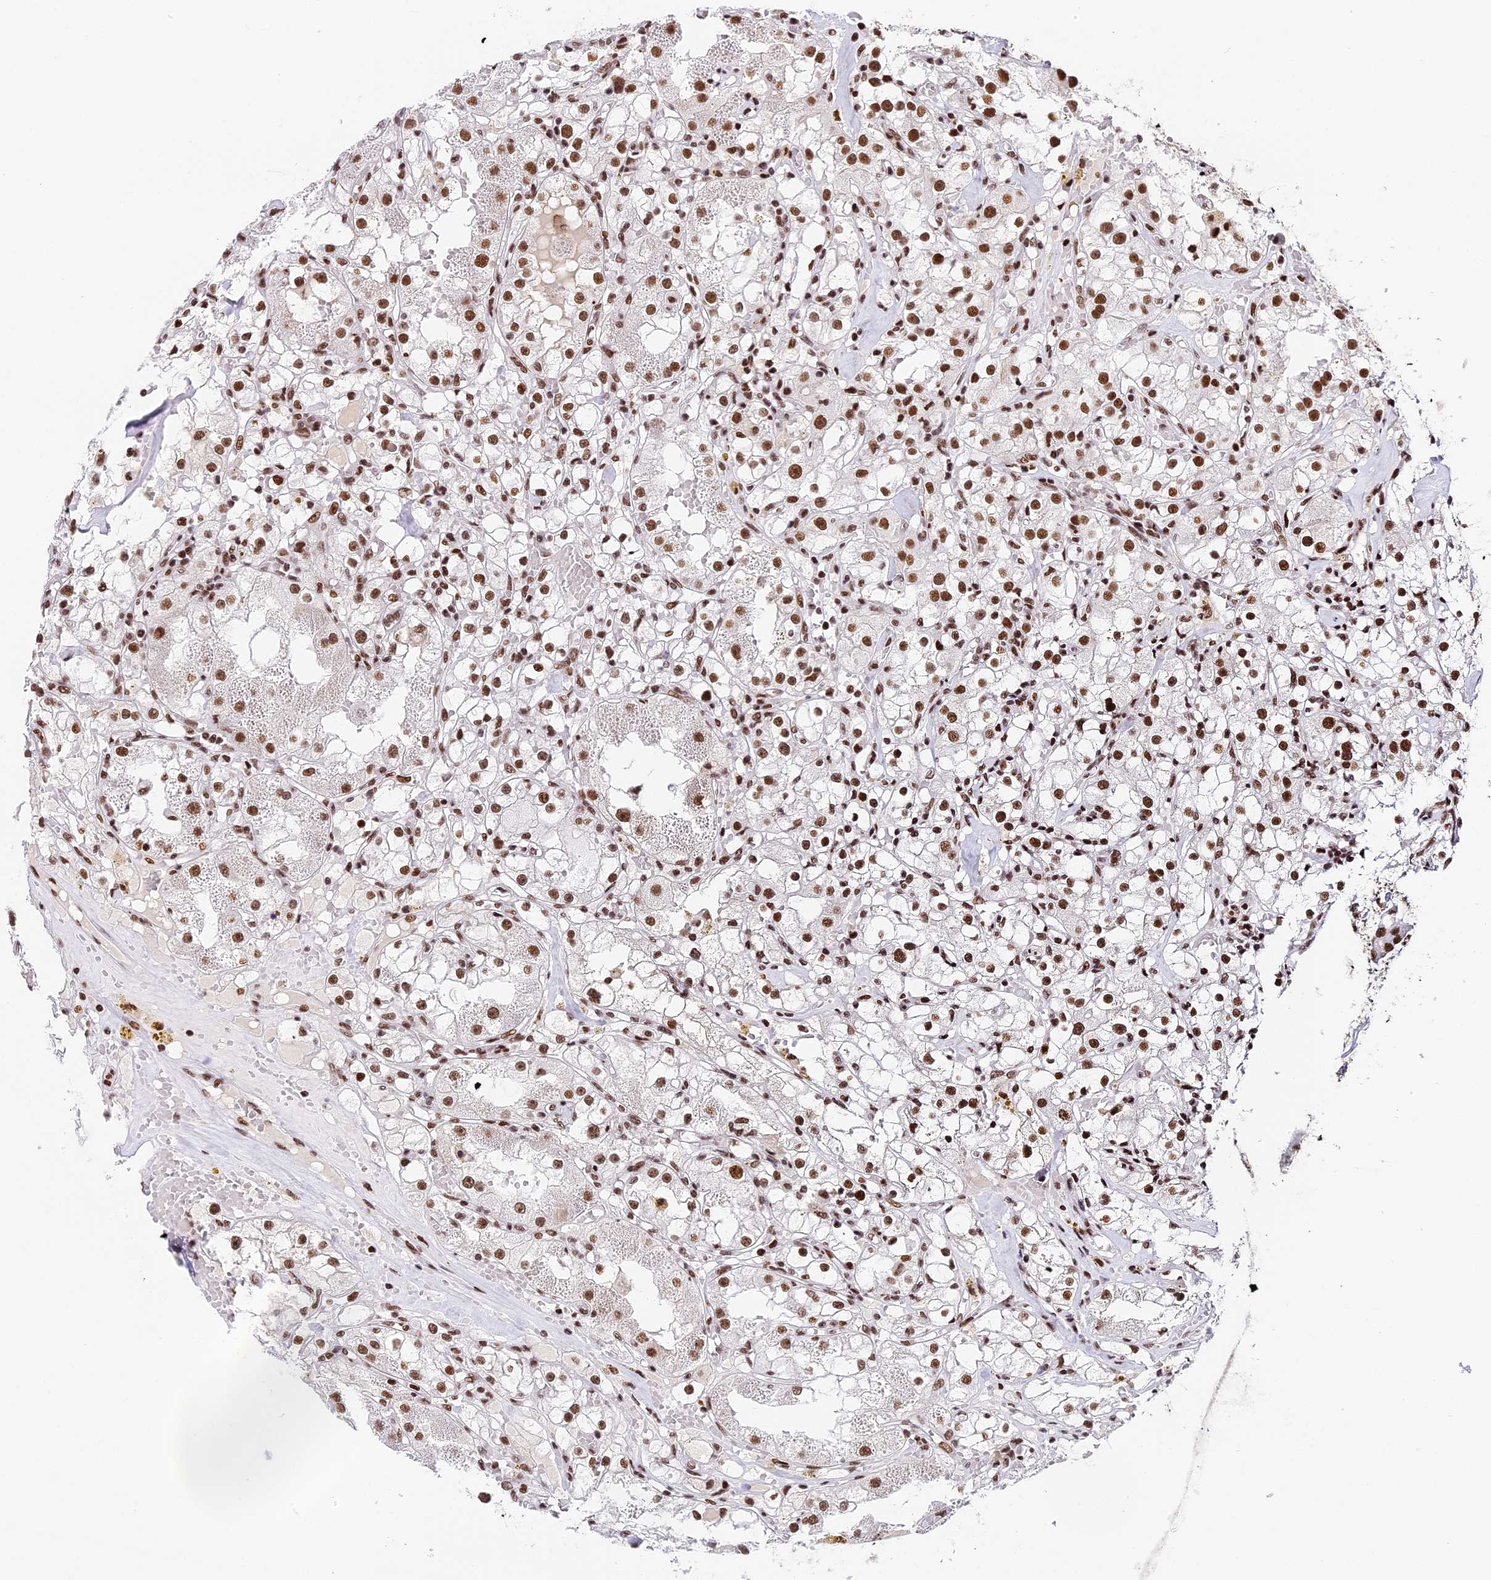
{"staining": {"intensity": "strong", "quantity": ">75%", "location": "nuclear"}, "tissue": "renal cancer", "cell_type": "Tumor cells", "image_type": "cancer", "snomed": [{"axis": "morphology", "description": "Adenocarcinoma, NOS"}, {"axis": "topography", "description": "Kidney"}], "caption": "This is a histology image of immunohistochemistry (IHC) staining of renal adenocarcinoma, which shows strong positivity in the nuclear of tumor cells.", "gene": "SBNO1", "patient": {"sex": "male", "age": 56}}